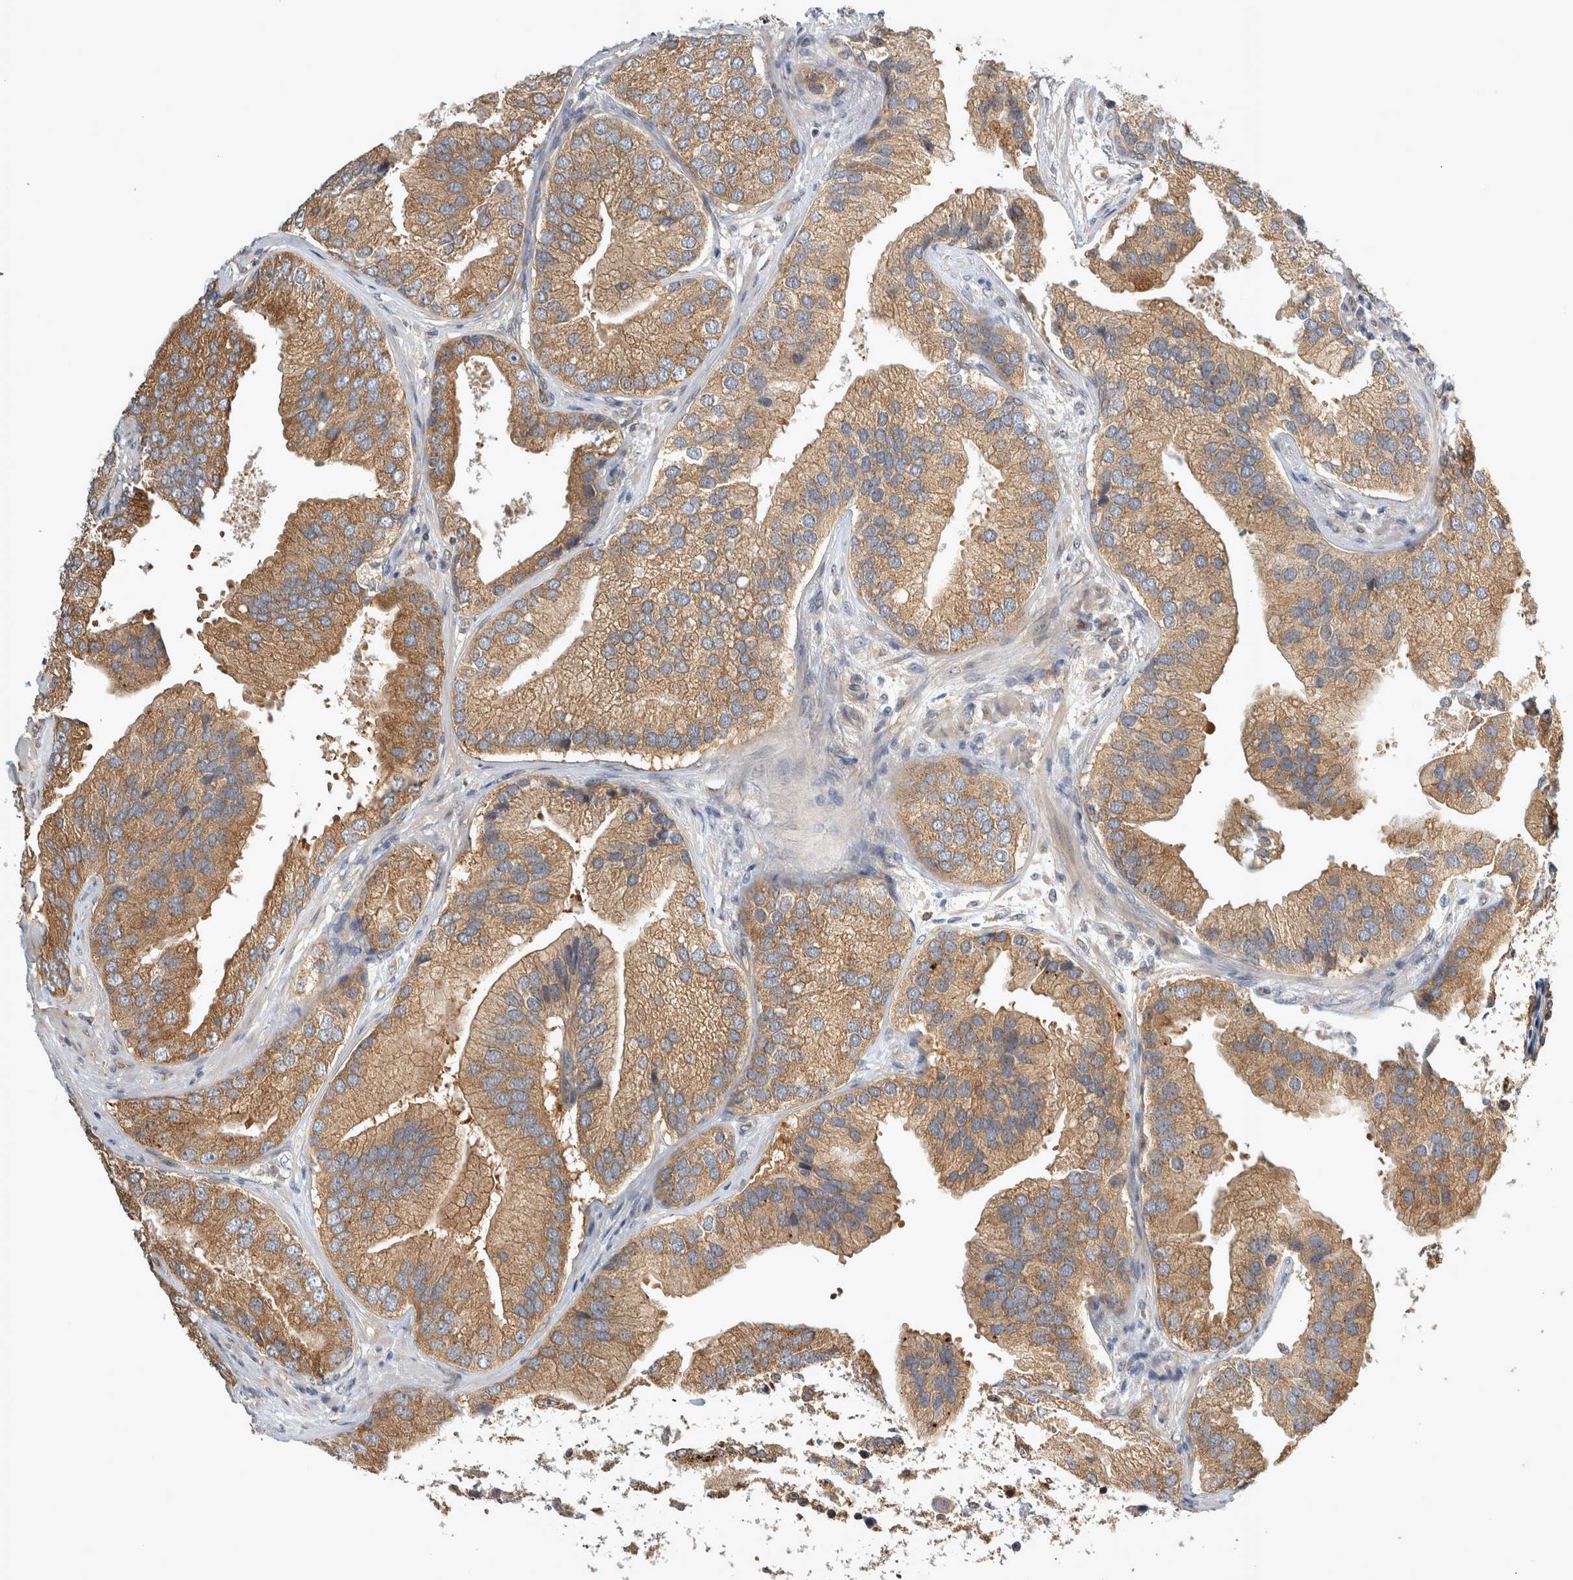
{"staining": {"intensity": "moderate", "quantity": ">75%", "location": "cytoplasmic/membranous"}, "tissue": "prostate cancer", "cell_type": "Tumor cells", "image_type": "cancer", "snomed": [{"axis": "morphology", "description": "Adenocarcinoma, High grade"}, {"axis": "topography", "description": "Prostate"}], "caption": "Moderate cytoplasmic/membranous staining is identified in approximately >75% of tumor cells in high-grade adenocarcinoma (prostate). (brown staining indicates protein expression, while blue staining denotes nuclei).", "gene": "TRMT61B", "patient": {"sex": "male", "age": 70}}